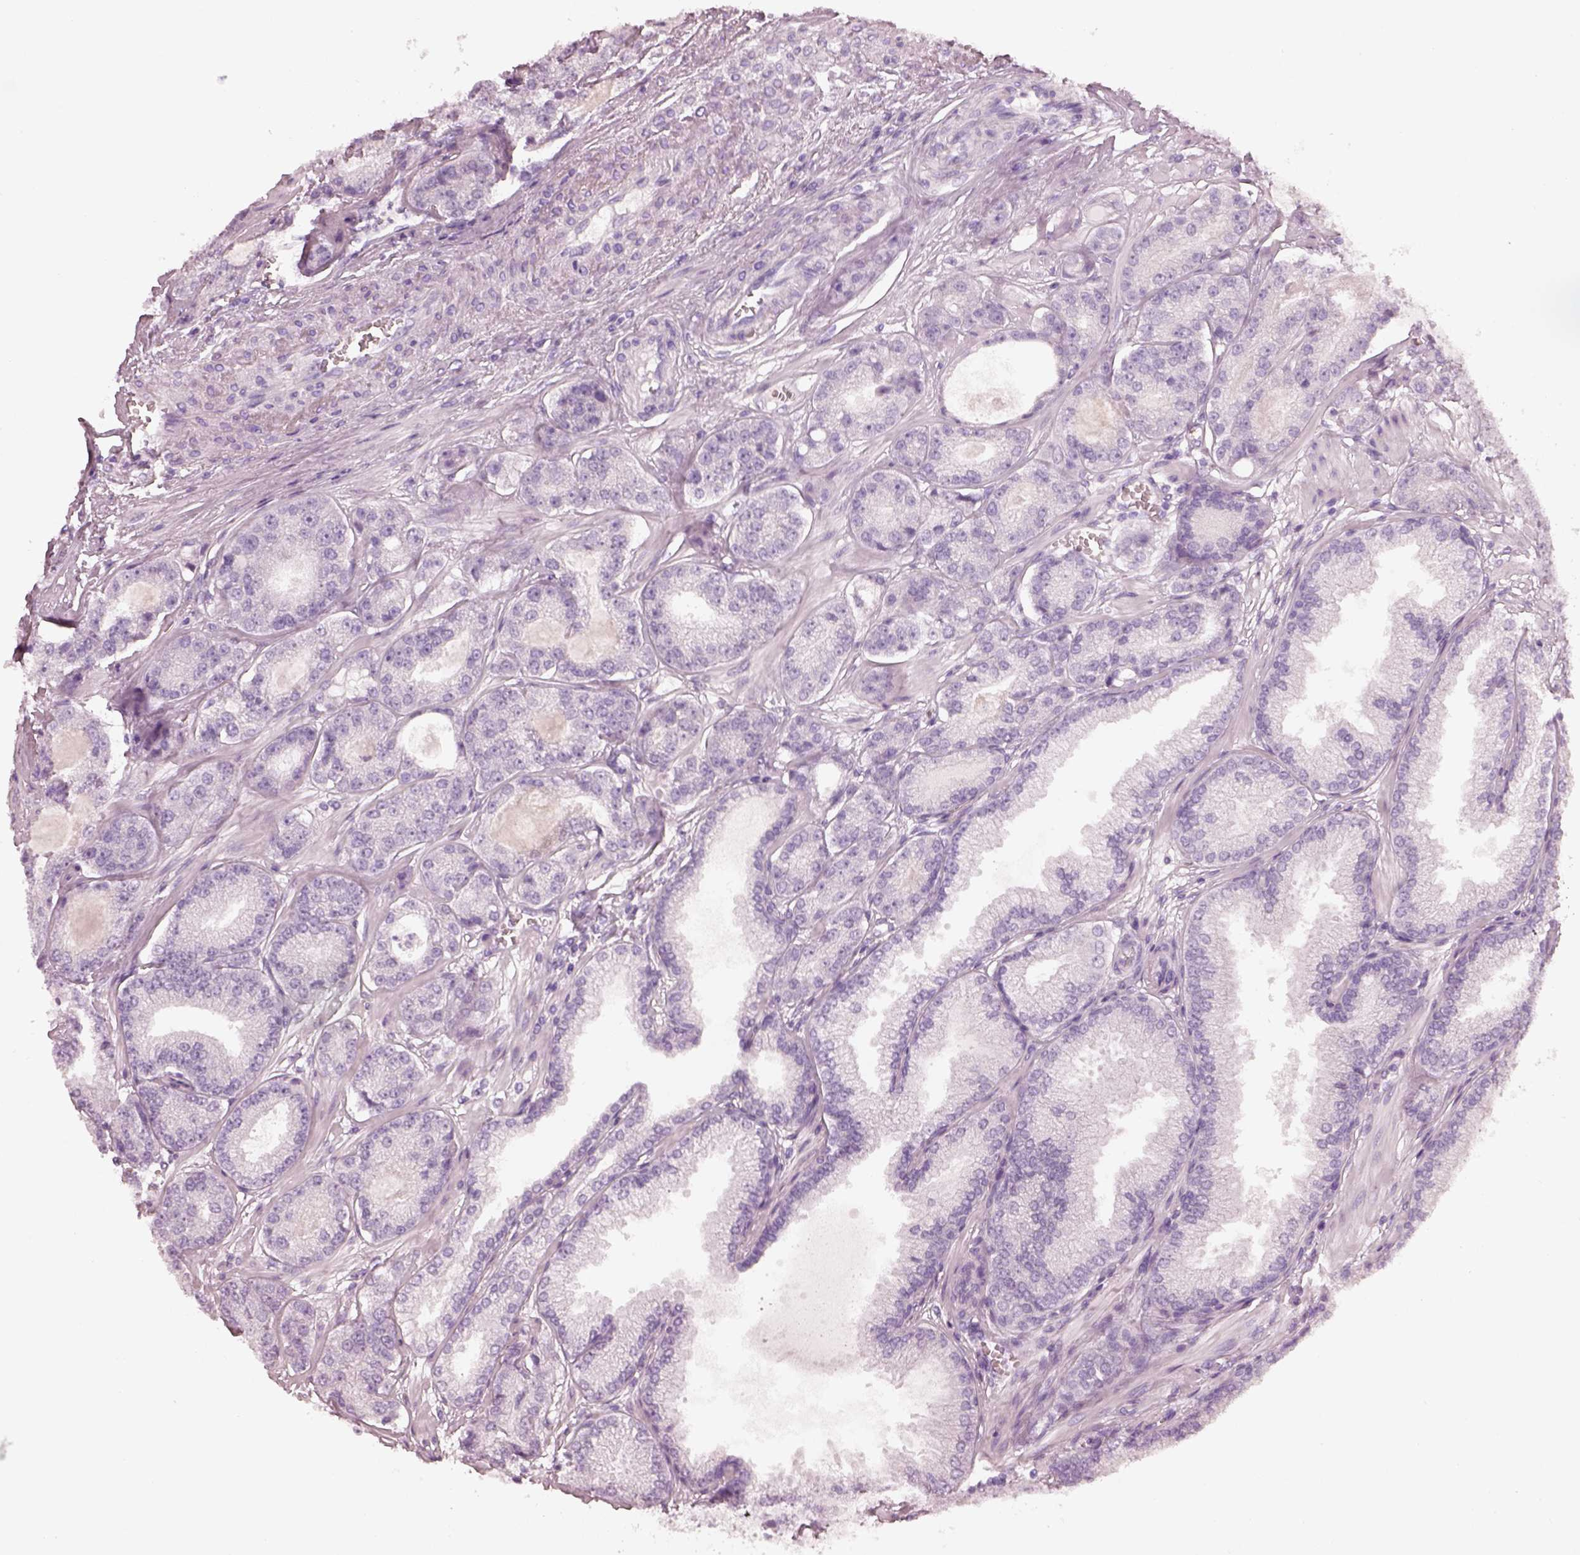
{"staining": {"intensity": "negative", "quantity": "none", "location": "none"}, "tissue": "prostate cancer", "cell_type": "Tumor cells", "image_type": "cancer", "snomed": [{"axis": "morphology", "description": "Adenocarcinoma, NOS"}, {"axis": "topography", "description": "Prostate"}], "caption": "High magnification brightfield microscopy of prostate cancer (adenocarcinoma) stained with DAB (brown) and counterstained with hematoxylin (blue): tumor cells show no significant staining.", "gene": "PNOC", "patient": {"sex": "male", "age": 64}}